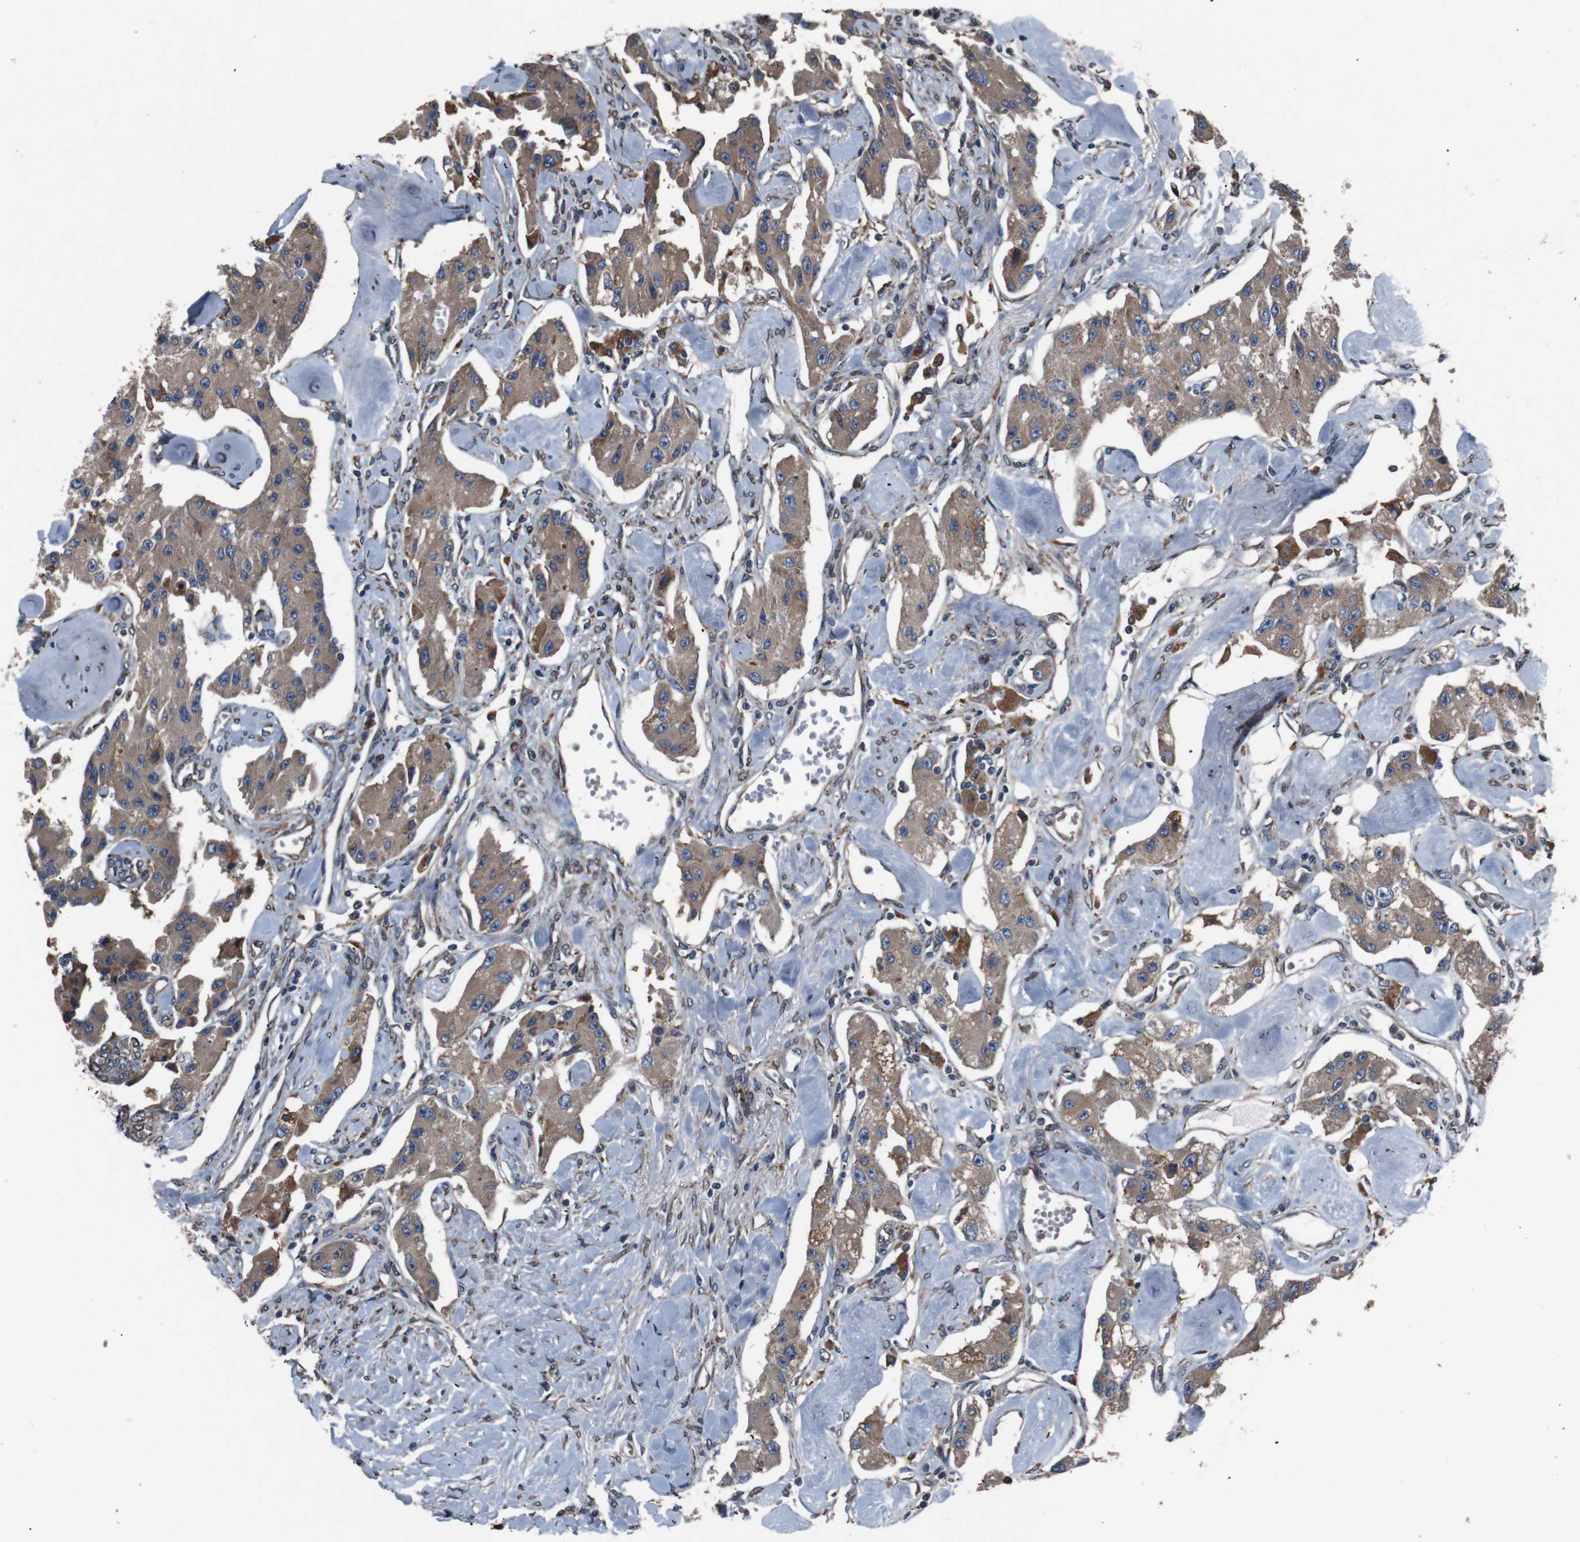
{"staining": {"intensity": "moderate", "quantity": ">75%", "location": "cytoplasmic/membranous"}, "tissue": "carcinoid", "cell_type": "Tumor cells", "image_type": "cancer", "snomed": [{"axis": "morphology", "description": "Carcinoid, malignant, NOS"}, {"axis": "topography", "description": "Pancreas"}], "caption": "Immunohistochemistry image of human carcinoid stained for a protein (brown), which displays medium levels of moderate cytoplasmic/membranous expression in about >75% of tumor cells.", "gene": "SIGMAR1", "patient": {"sex": "male", "age": 41}}